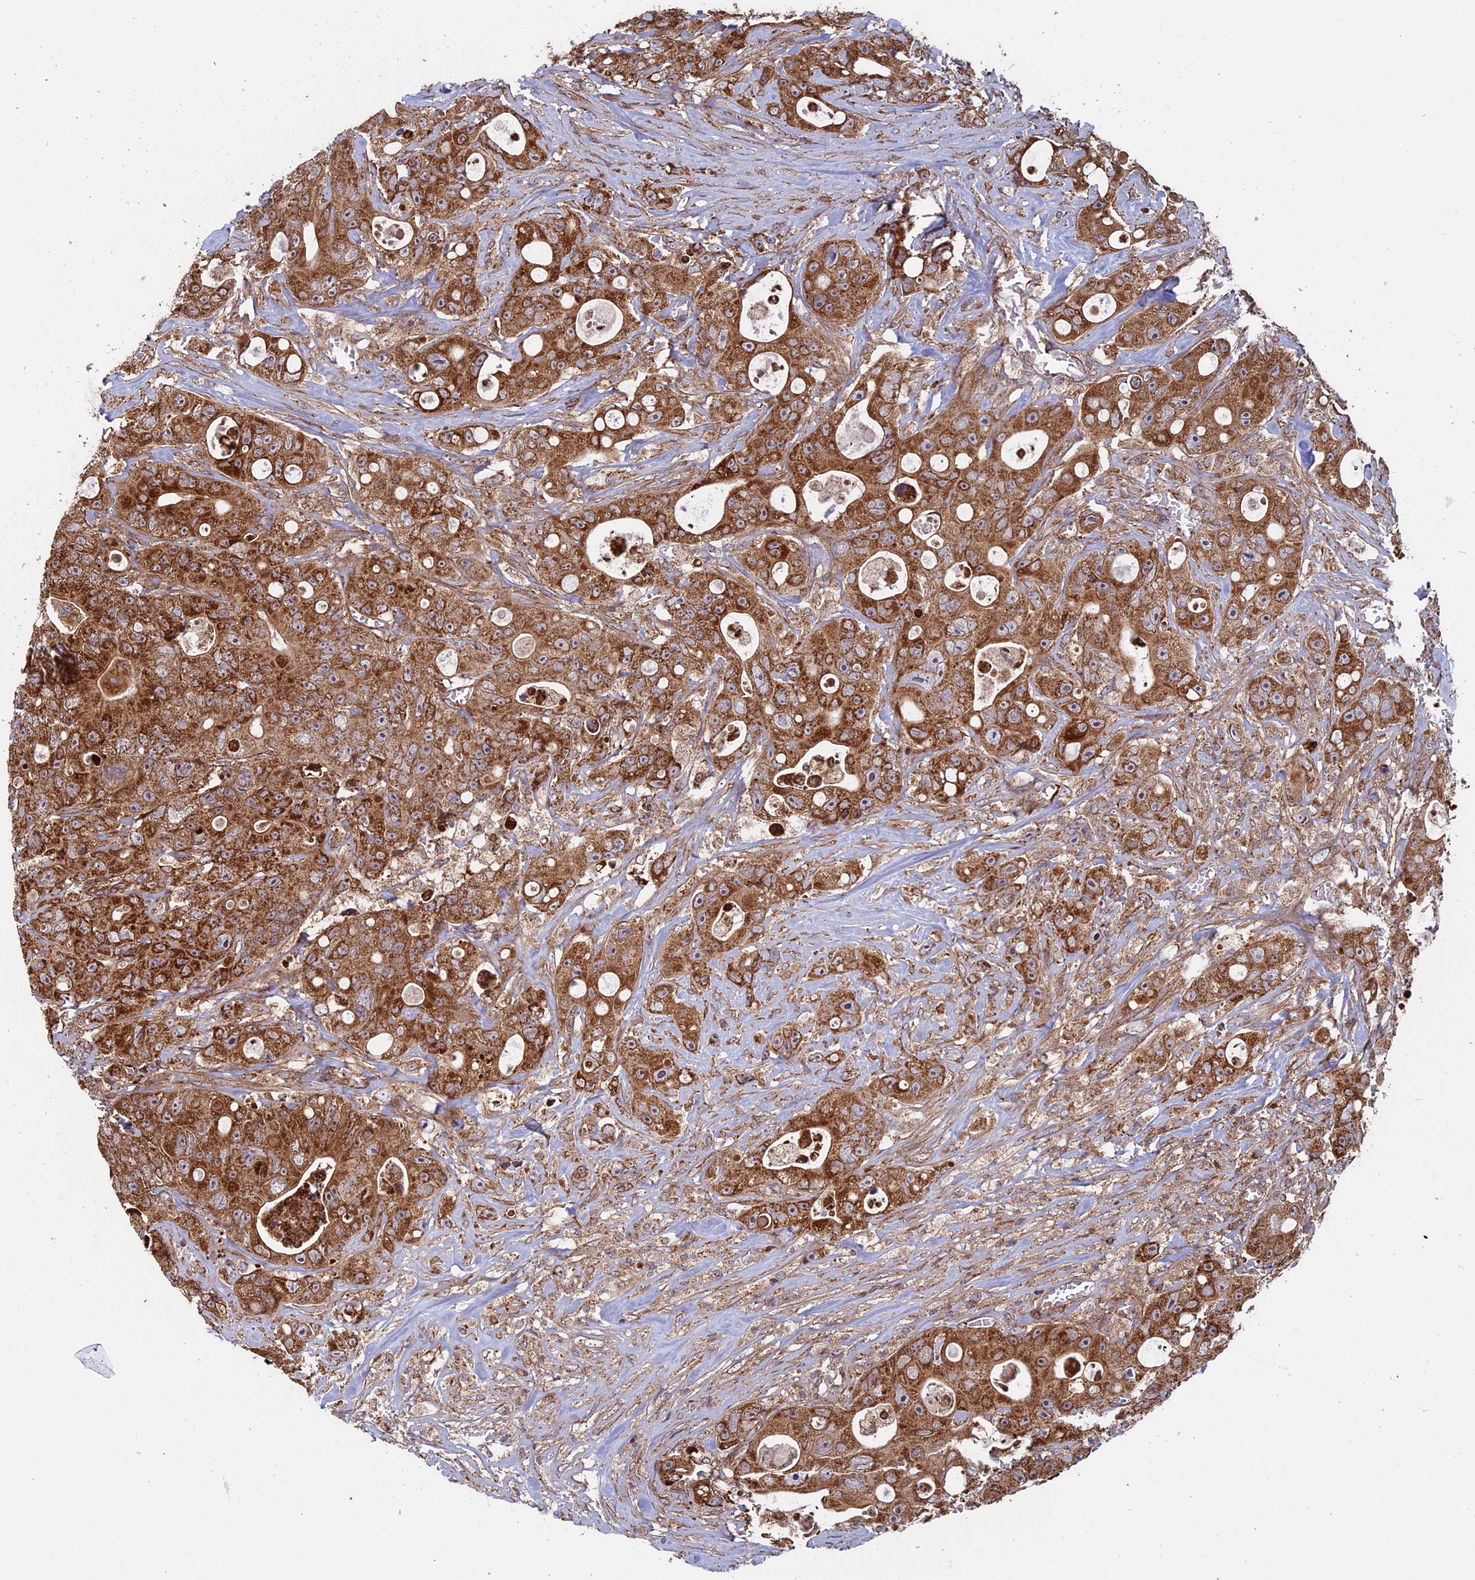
{"staining": {"intensity": "strong", "quantity": ">75%", "location": "cytoplasmic/membranous"}, "tissue": "colorectal cancer", "cell_type": "Tumor cells", "image_type": "cancer", "snomed": [{"axis": "morphology", "description": "Adenocarcinoma, NOS"}, {"axis": "topography", "description": "Colon"}], "caption": "Protein expression by immunohistochemistry (IHC) demonstrates strong cytoplasmic/membranous positivity in approximately >75% of tumor cells in colorectal cancer.", "gene": "CCDC8", "patient": {"sex": "female", "age": 46}}